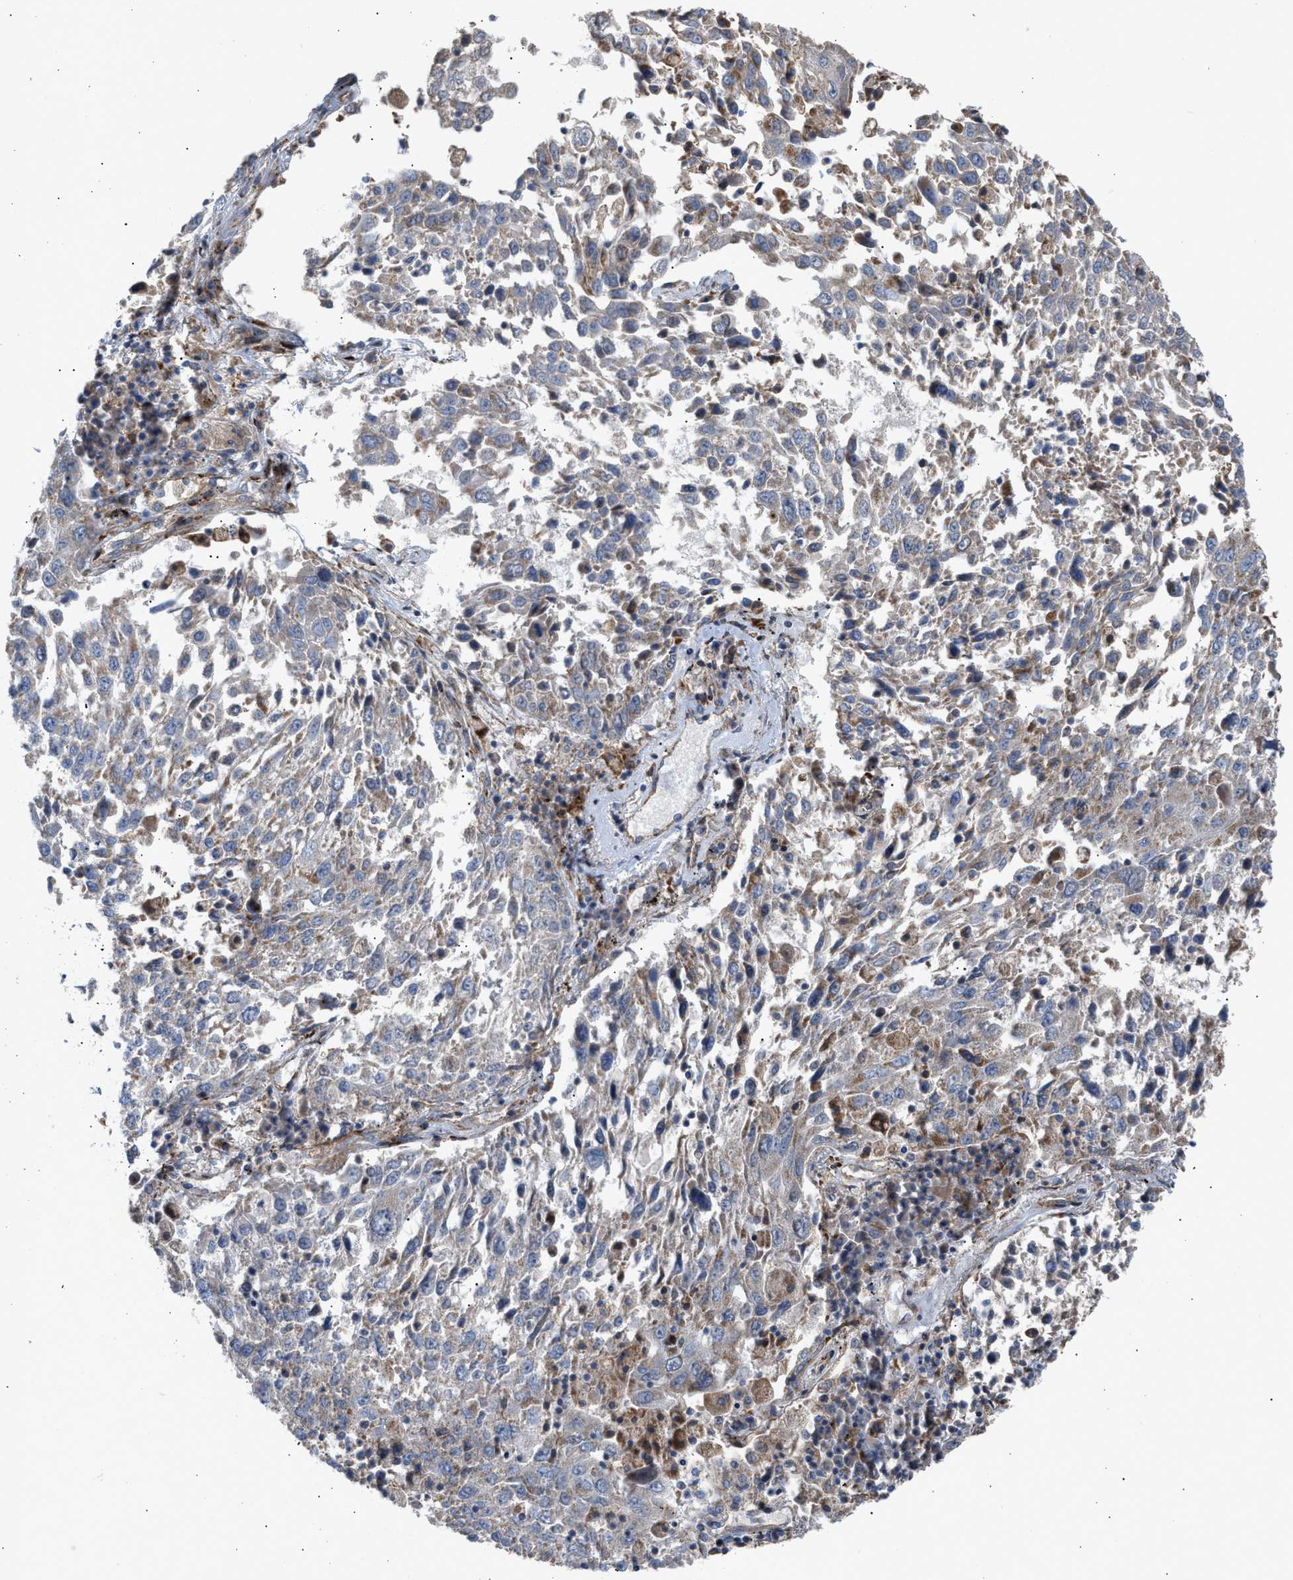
{"staining": {"intensity": "negative", "quantity": "none", "location": "none"}, "tissue": "lung cancer", "cell_type": "Tumor cells", "image_type": "cancer", "snomed": [{"axis": "morphology", "description": "Squamous cell carcinoma, NOS"}, {"axis": "topography", "description": "Lung"}], "caption": "High power microscopy histopathology image of an immunohistochemistry (IHC) micrograph of lung cancer (squamous cell carcinoma), revealing no significant expression in tumor cells.", "gene": "OXSM", "patient": {"sex": "male", "age": 65}}